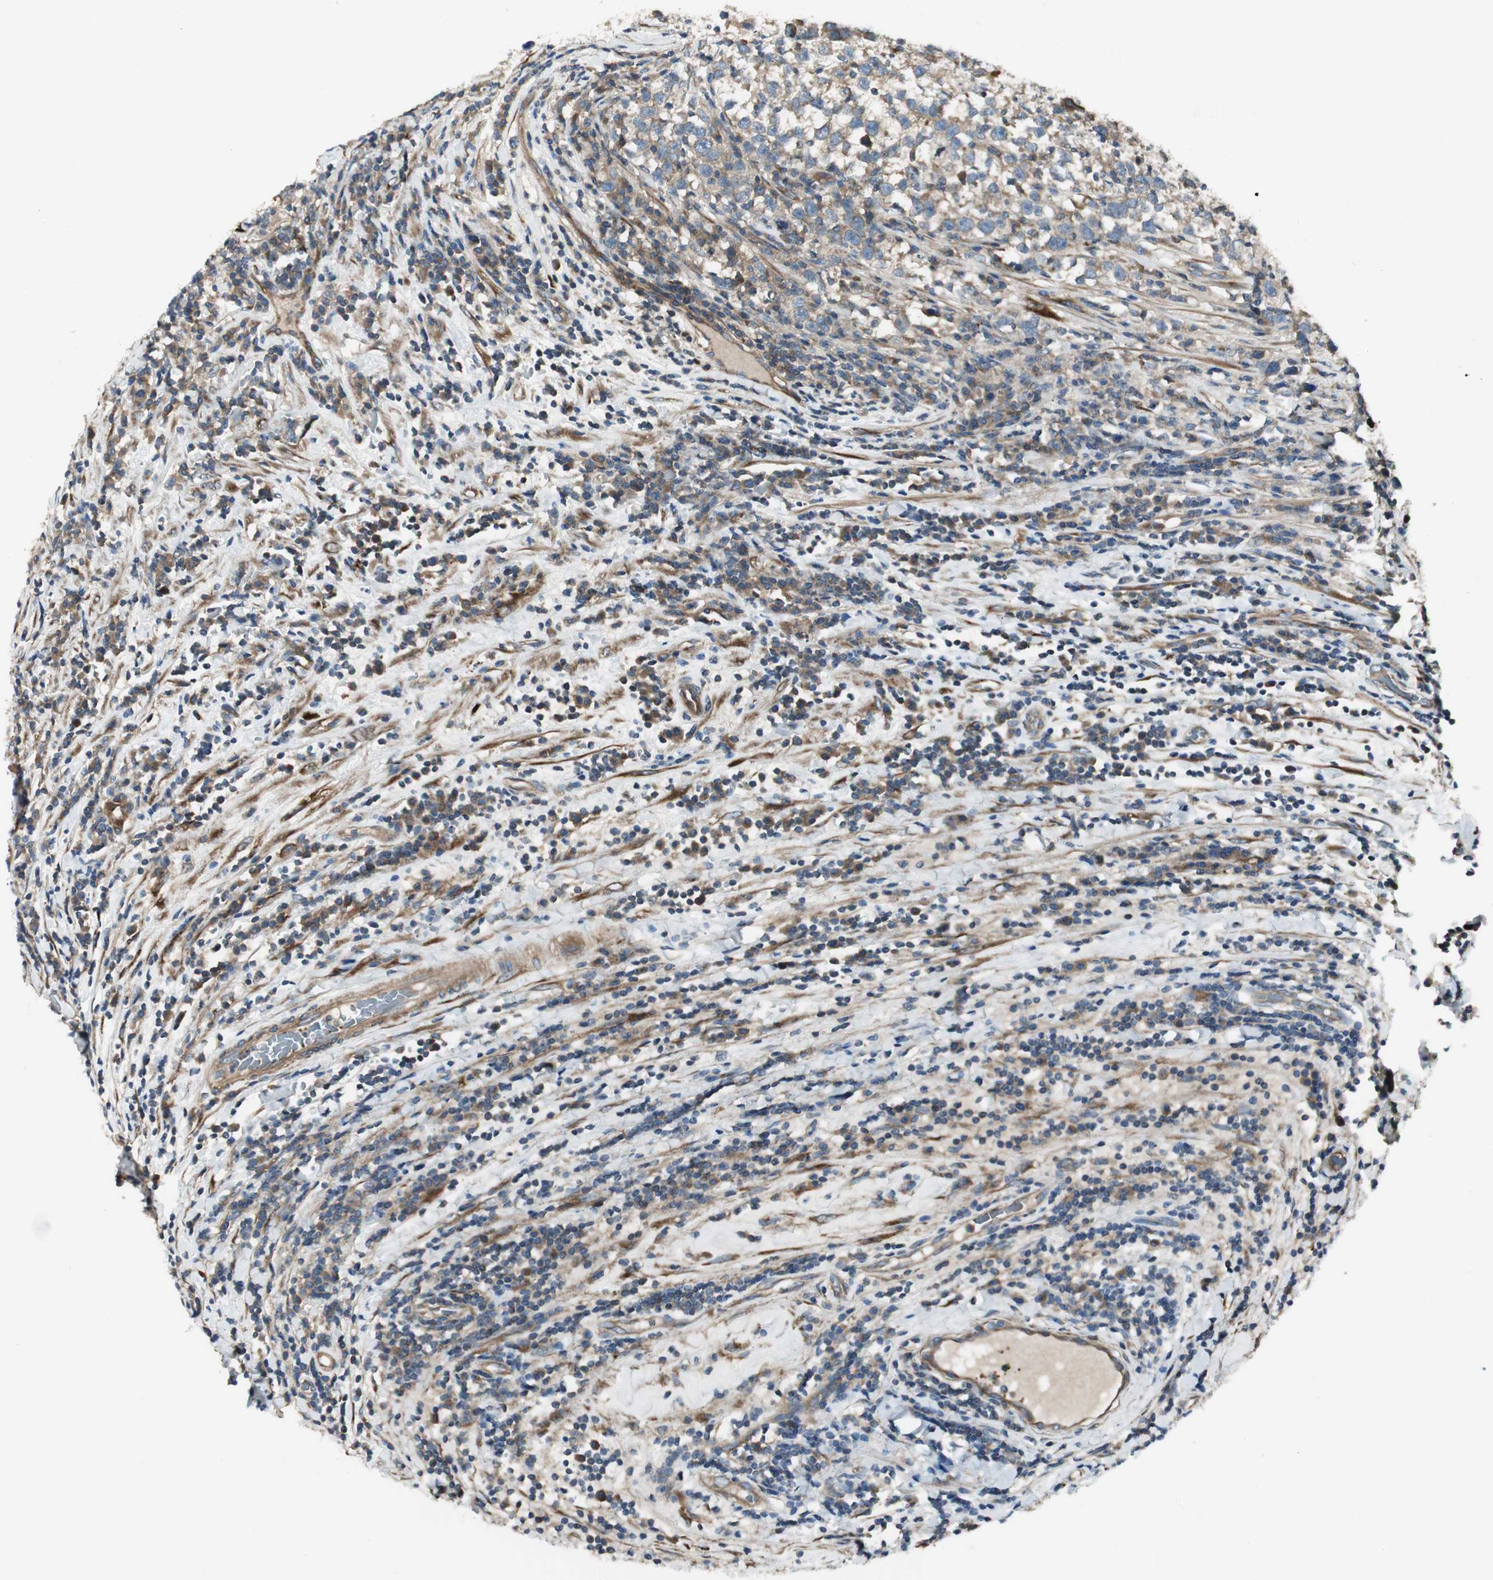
{"staining": {"intensity": "weak", "quantity": ">75%", "location": "cytoplasmic/membranous"}, "tissue": "testis cancer", "cell_type": "Tumor cells", "image_type": "cancer", "snomed": [{"axis": "morphology", "description": "Seminoma, NOS"}, {"axis": "topography", "description": "Testis"}], "caption": "IHC histopathology image of neoplastic tissue: testis cancer (seminoma) stained using IHC demonstrates low levels of weak protein expression localized specifically in the cytoplasmic/membranous of tumor cells, appearing as a cytoplasmic/membranous brown color.", "gene": "PRKG1", "patient": {"sex": "male", "age": 43}}